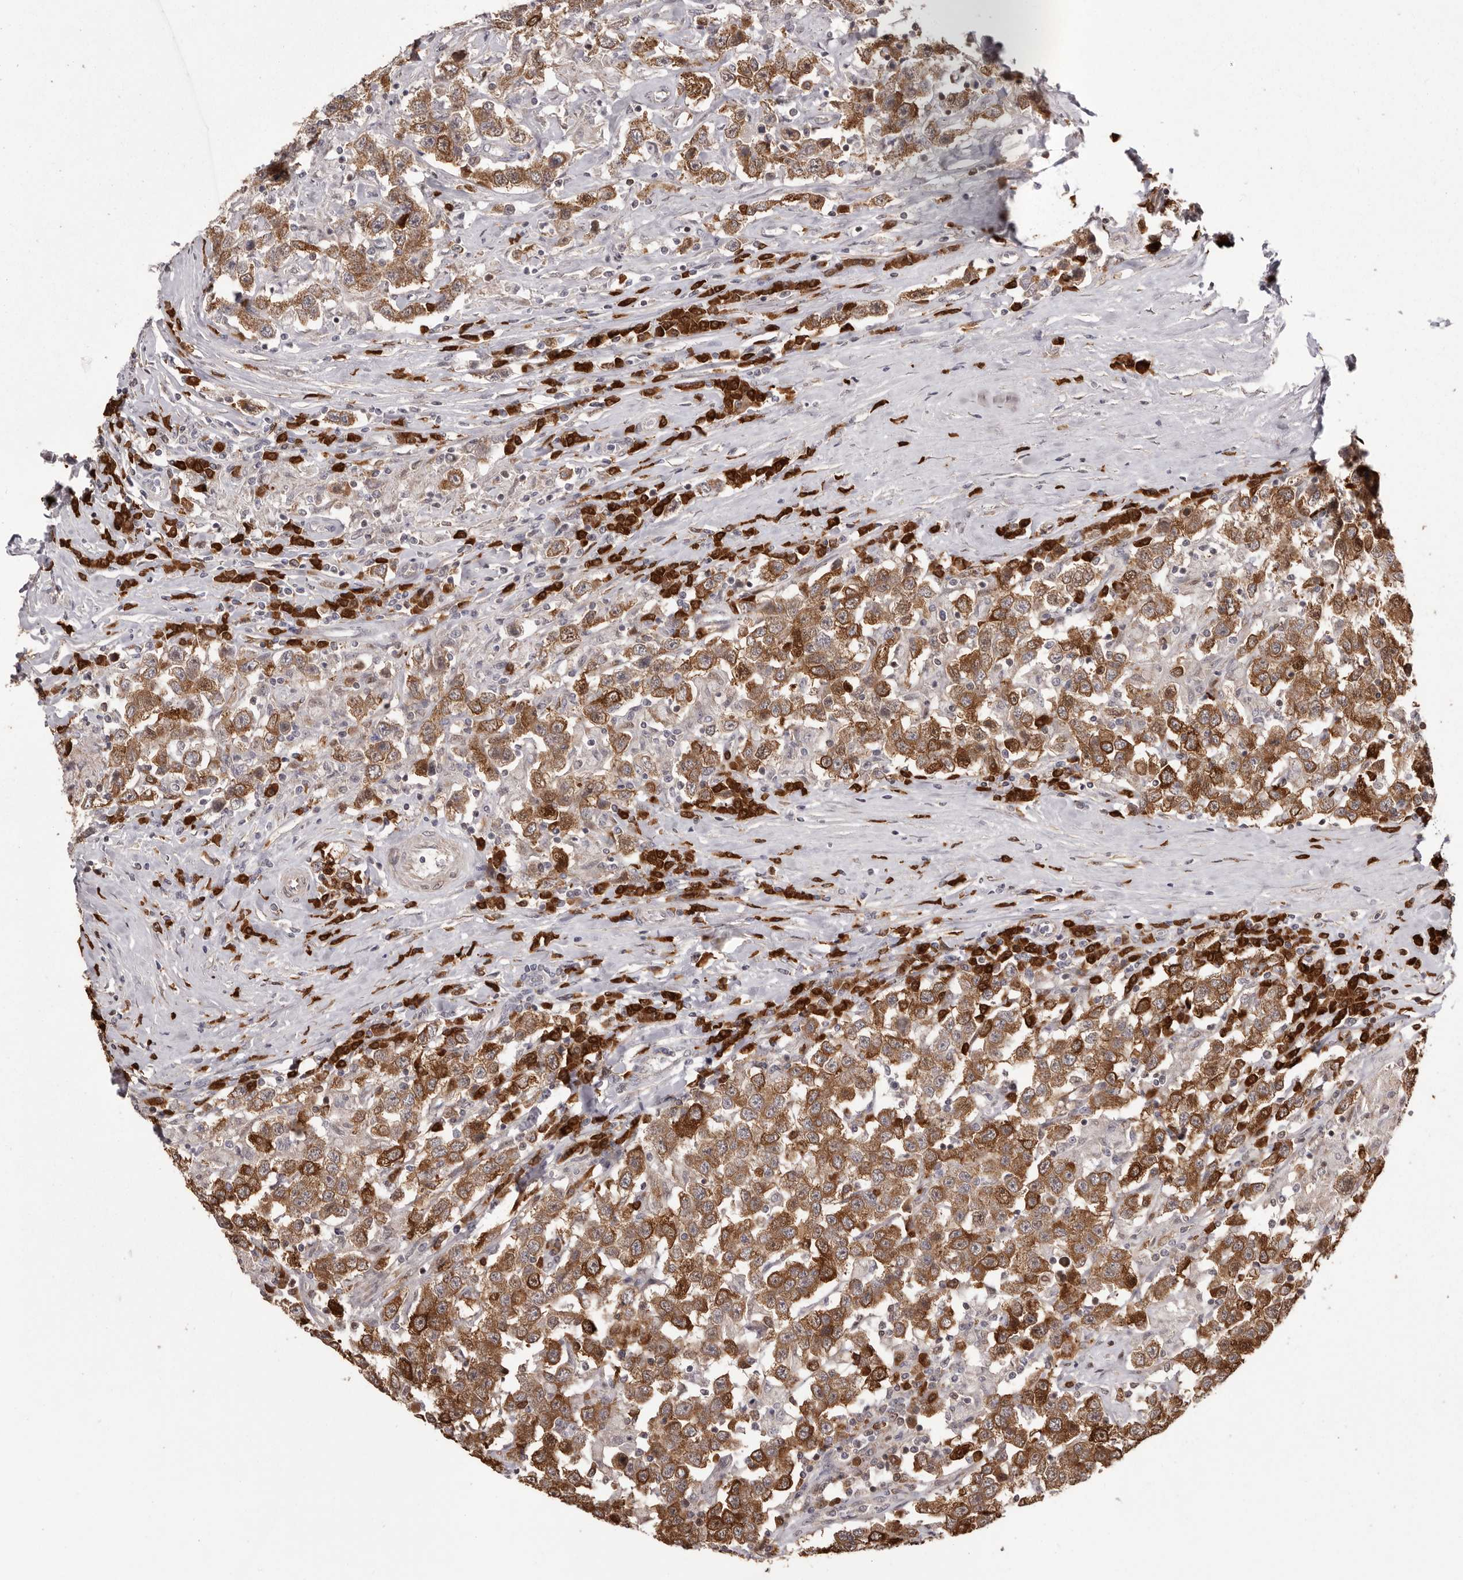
{"staining": {"intensity": "strong", "quantity": ">75%", "location": "cytoplasmic/membranous"}, "tissue": "testis cancer", "cell_type": "Tumor cells", "image_type": "cancer", "snomed": [{"axis": "morphology", "description": "Seminoma, NOS"}, {"axis": "topography", "description": "Testis"}], "caption": "Testis cancer (seminoma) stained with DAB (3,3'-diaminobenzidine) immunohistochemistry (IHC) exhibits high levels of strong cytoplasmic/membranous positivity in about >75% of tumor cells.", "gene": "GFOD1", "patient": {"sex": "male", "age": 41}}